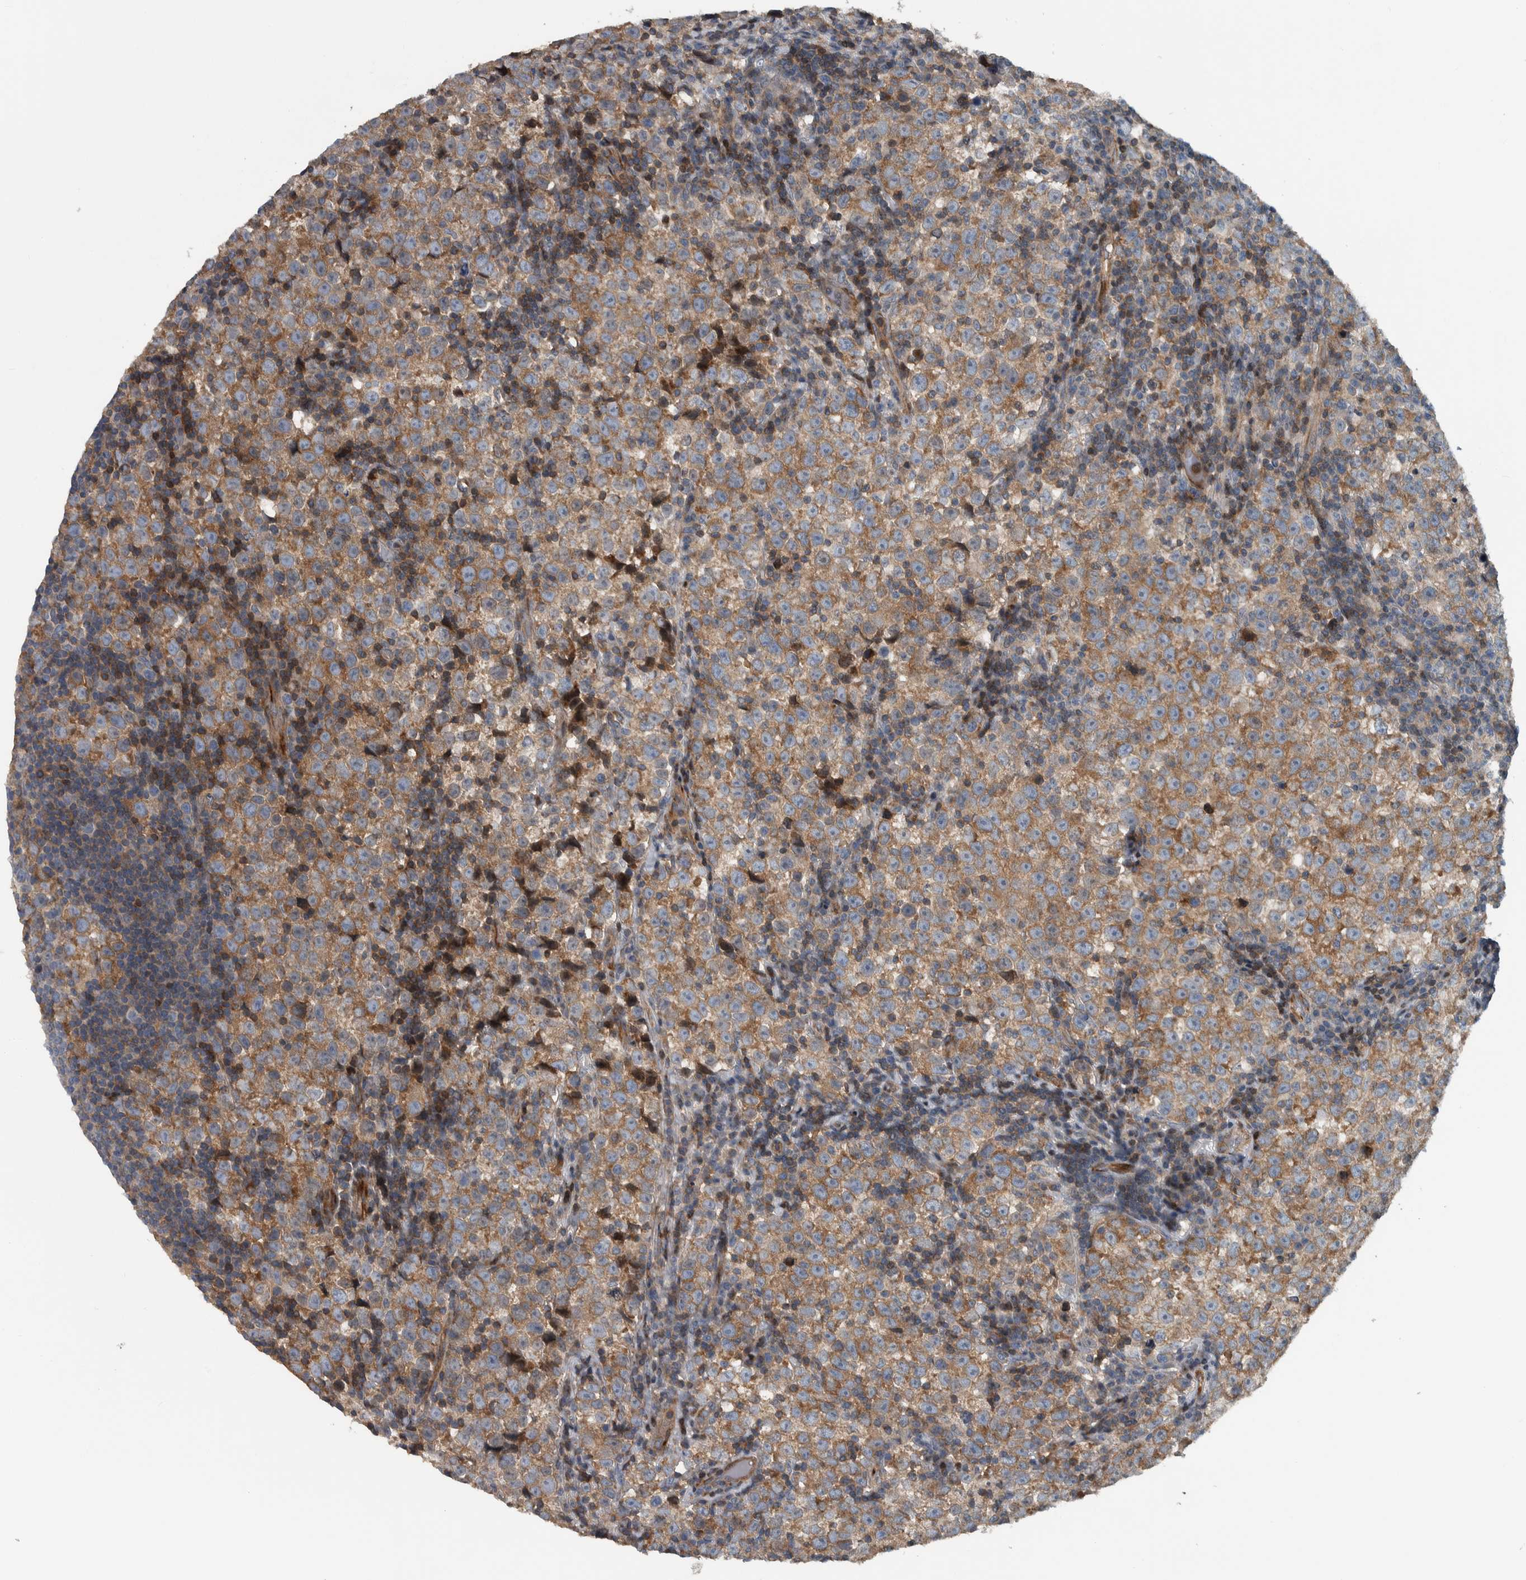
{"staining": {"intensity": "weak", "quantity": ">75%", "location": "cytoplasmic/membranous"}, "tissue": "testis cancer", "cell_type": "Tumor cells", "image_type": "cancer", "snomed": [{"axis": "morphology", "description": "Normal tissue, NOS"}, {"axis": "morphology", "description": "Seminoma, NOS"}, {"axis": "topography", "description": "Testis"}], "caption": "The immunohistochemical stain shows weak cytoplasmic/membranous positivity in tumor cells of testis cancer (seminoma) tissue.", "gene": "BAIAP2L1", "patient": {"sex": "male", "age": 43}}